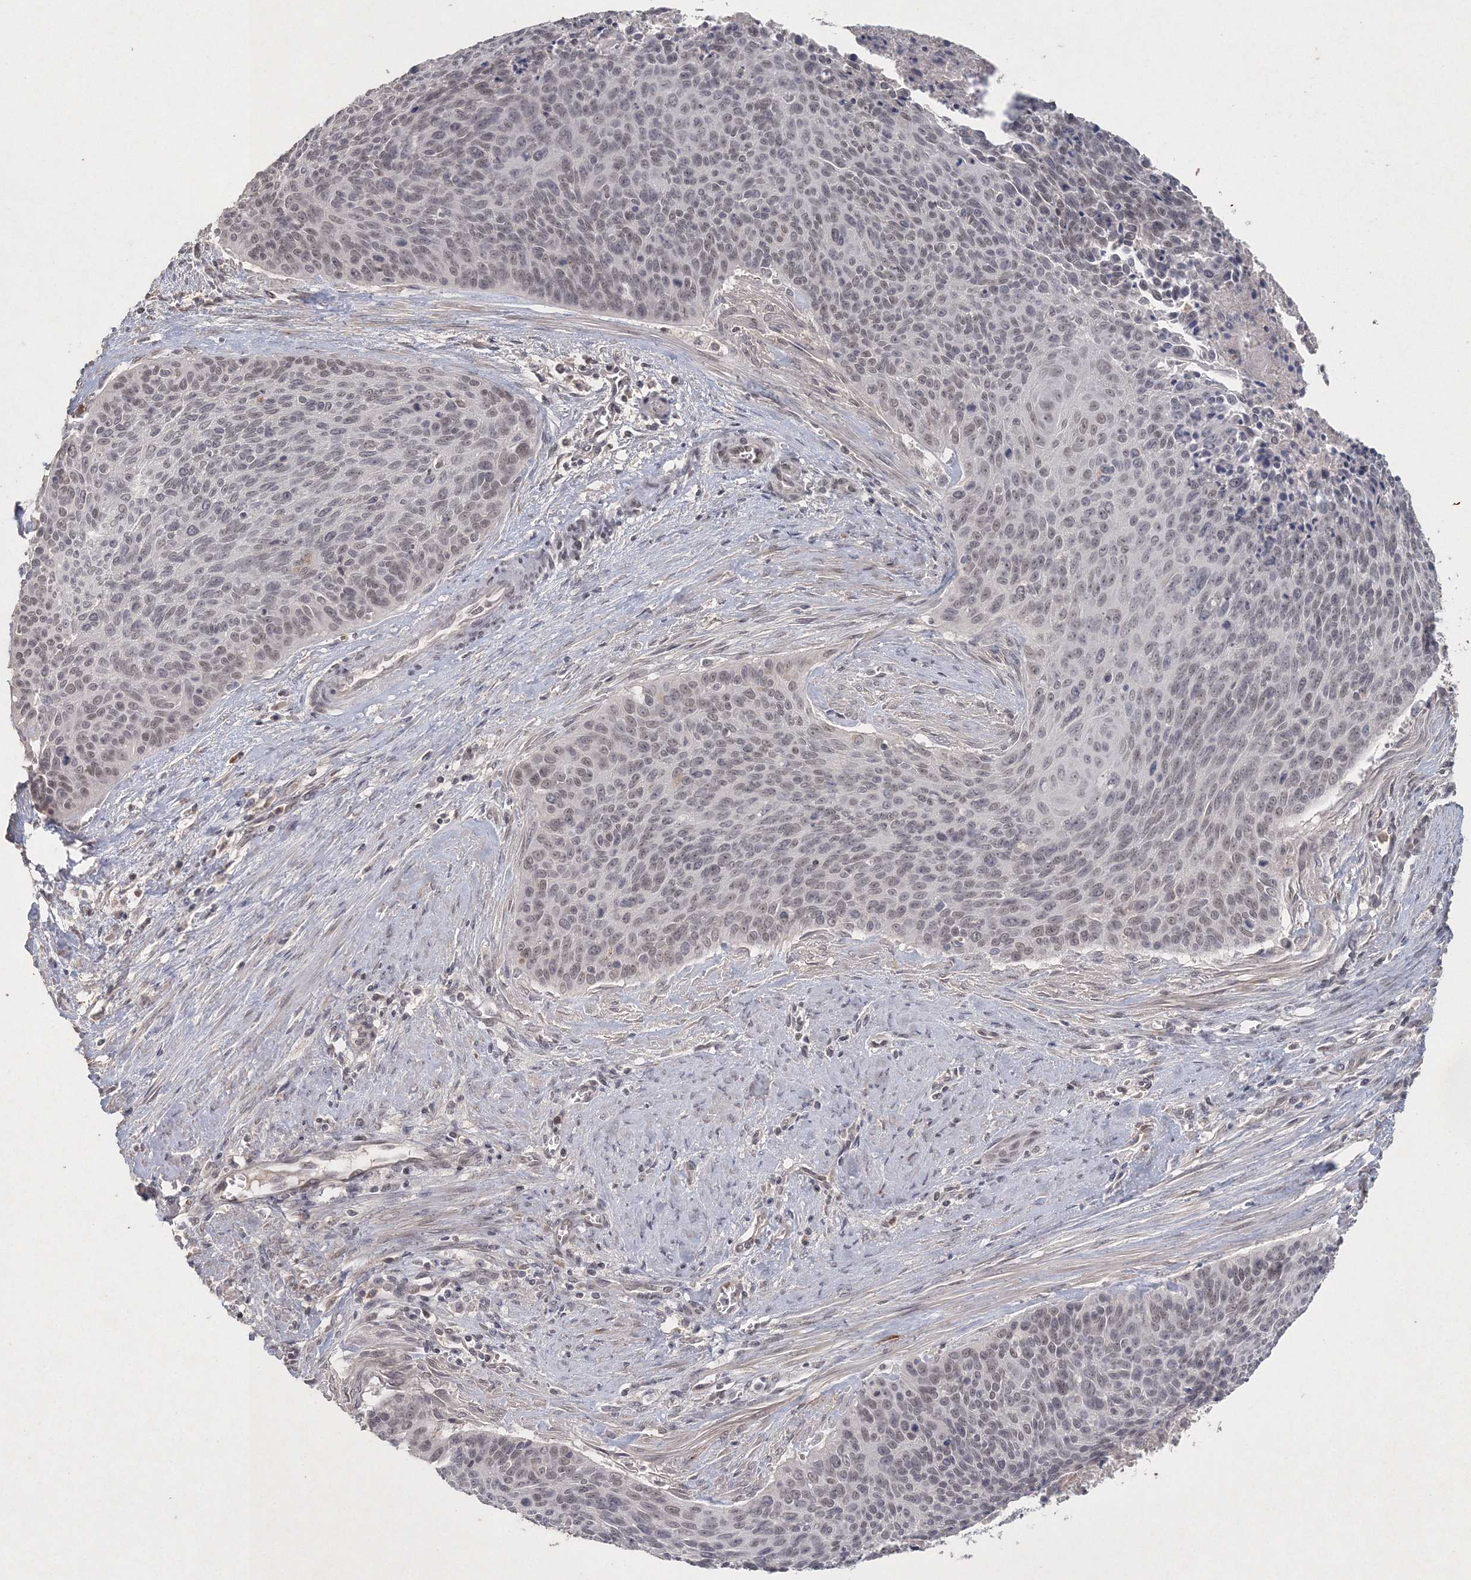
{"staining": {"intensity": "negative", "quantity": "none", "location": "none"}, "tissue": "cervical cancer", "cell_type": "Tumor cells", "image_type": "cancer", "snomed": [{"axis": "morphology", "description": "Squamous cell carcinoma, NOS"}, {"axis": "topography", "description": "Cervix"}], "caption": "Cervical squamous cell carcinoma stained for a protein using IHC exhibits no expression tumor cells.", "gene": "UIMC1", "patient": {"sex": "female", "age": 55}}